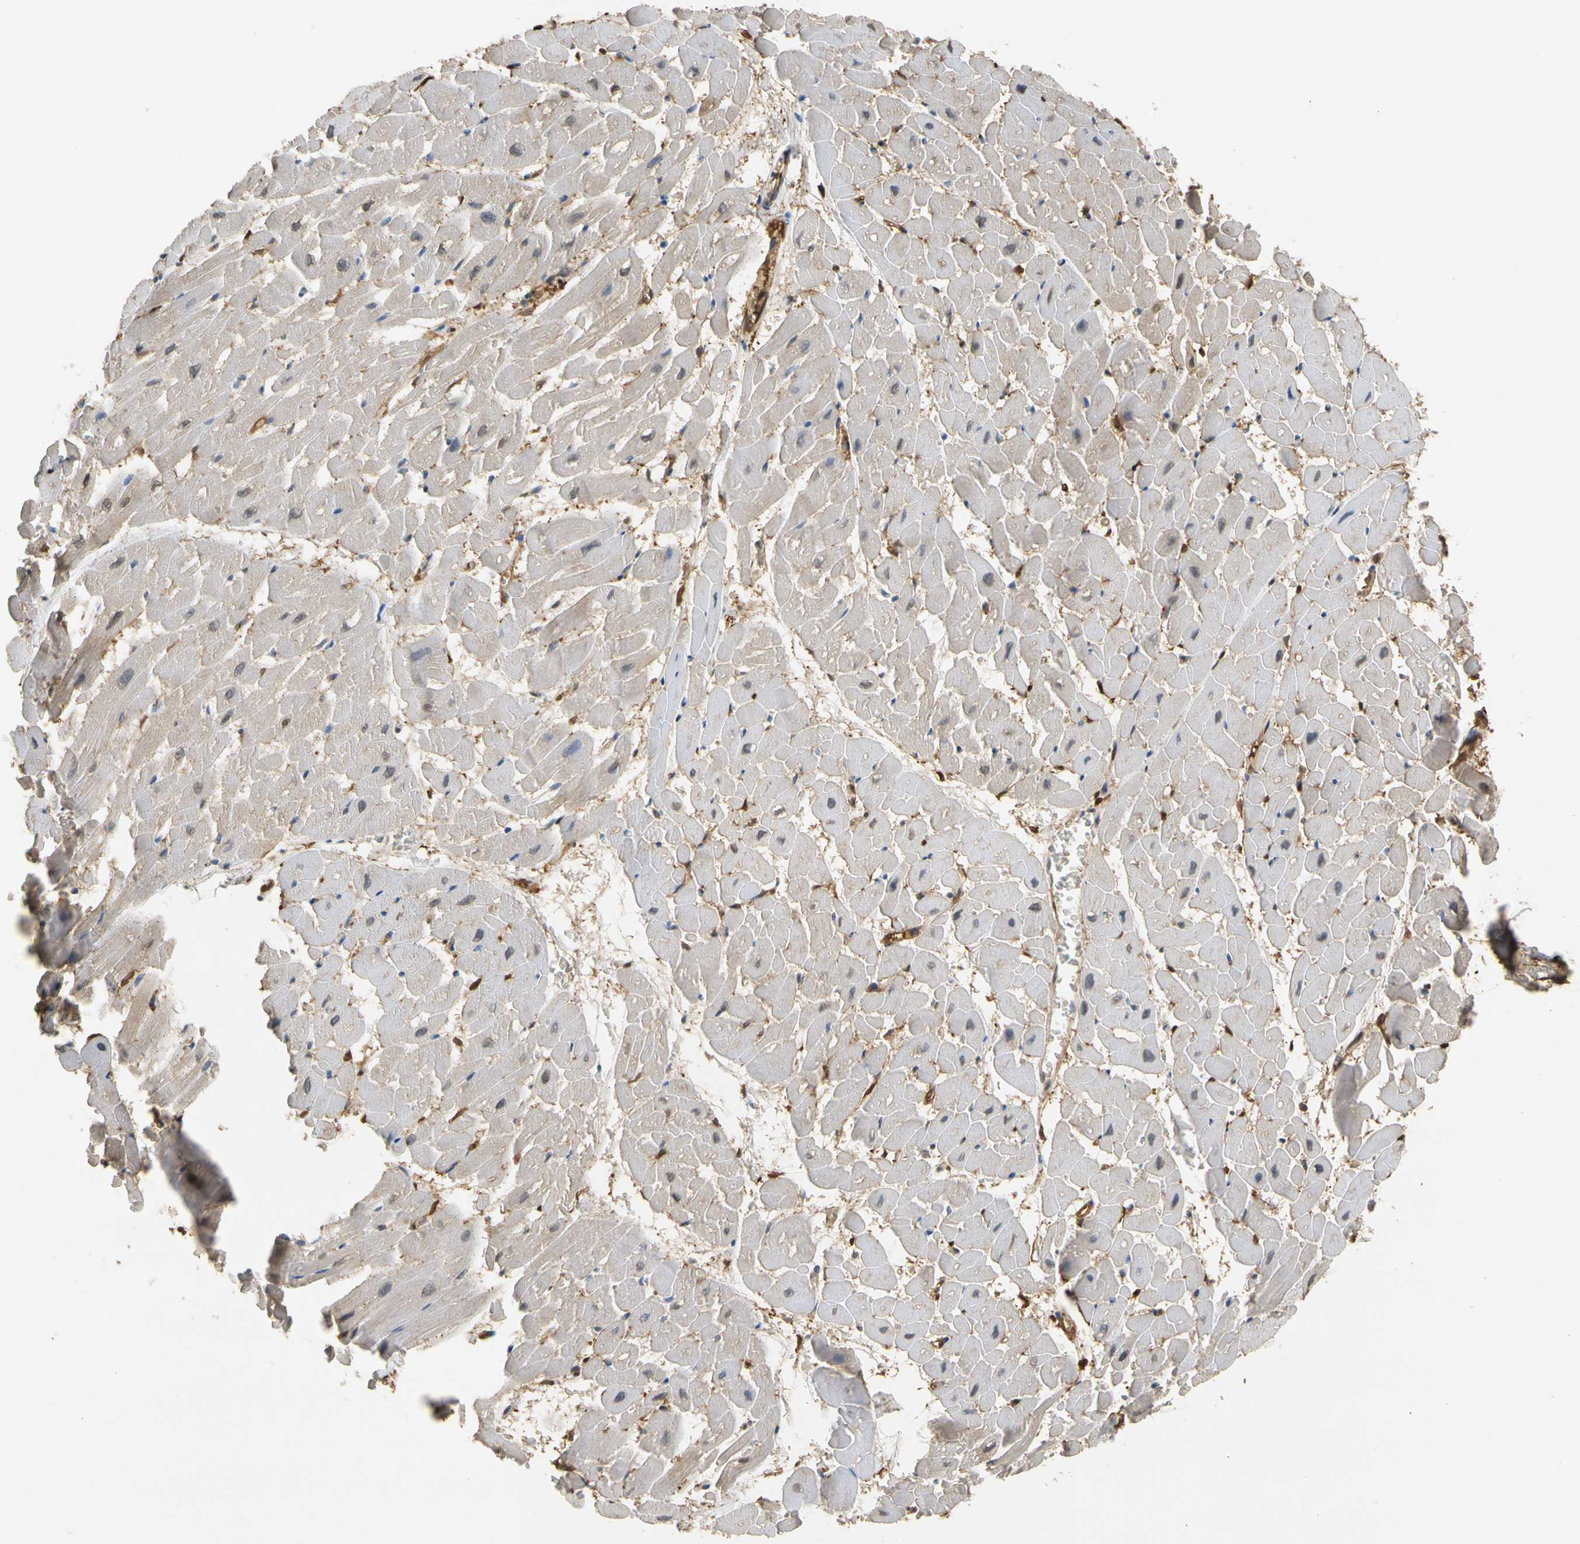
{"staining": {"intensity": "weak", "quantity": "25%-75%", "location": "cytoplasmic/membranous"}, "tissue": "heart muscle", "cell_type": "Cardiomyocytes", "image_type": "normal", "snomed": [{"axis": "morphology", "description": "Normal tissue, NOS"}, {"axis": "topography", "description": "Heart"}], "caption": "Protein expression analysis of normal human heart muscle reveals weak cytoplasmic/membranous positivity in approximately 25%-75% of cardiomyocytes. The staining was performed using DAB, with brown indicating positive protein expression. Nuclei are stained blue with hematoxylin.", "gene": "S100A6", "patient": {"sex": "male", "age": 45}}